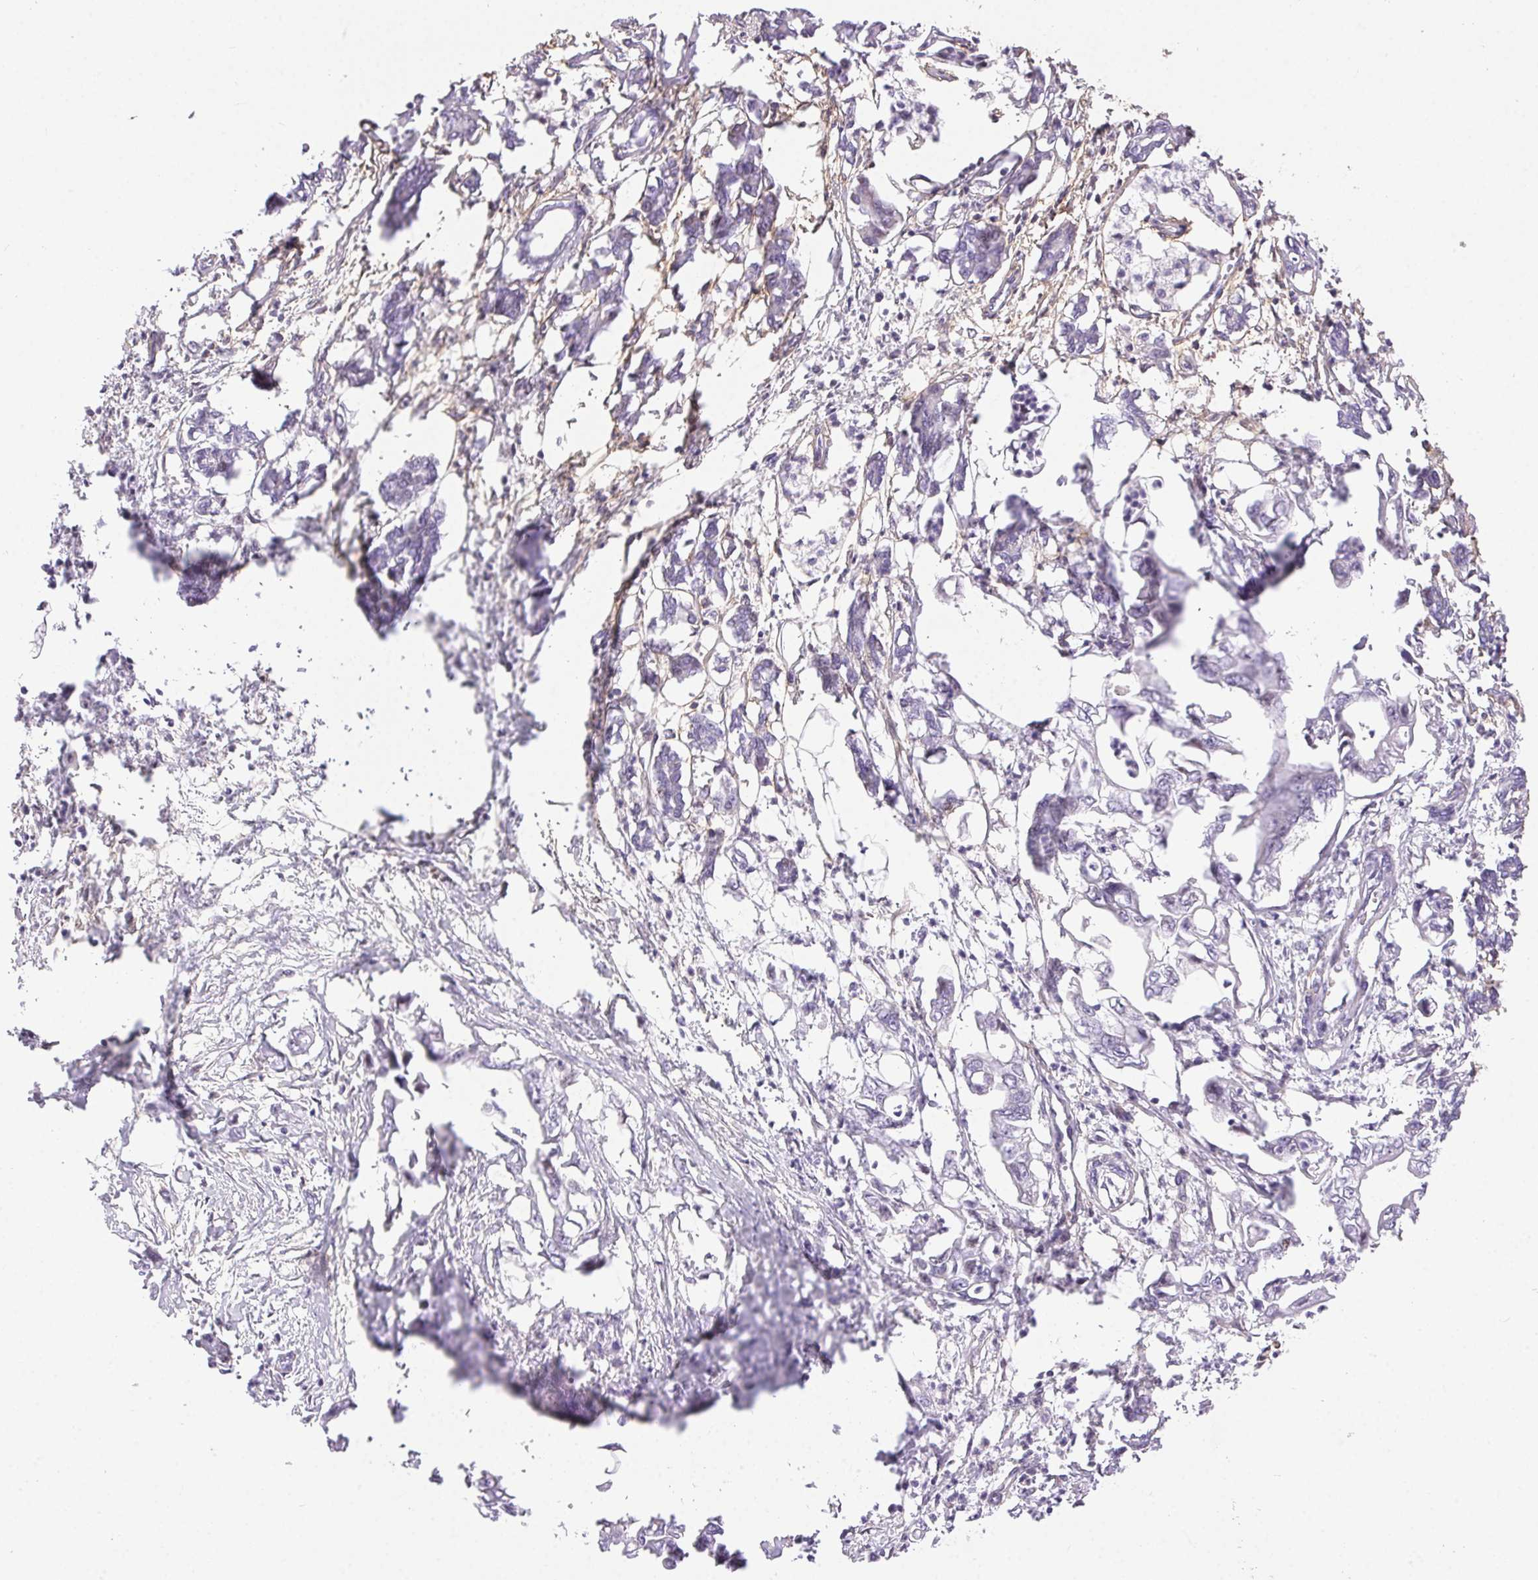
{"staining": {"intensity": "negative", "quantity": "none", "location": "none"}, "tissue": "pancreatic cancer", "cell_type": "Tumor cells", "image_type": "cancer", "snomed": [{"axis": "morphology", "description": "Adenocarcinoma, NOS"}, {"axis": "topography", "description": "Pancreas"}], "caption": "A histopathology image of human pancreatic cancer is negative for staining in tumor cells. (DAB immunohistochemistry (IHC) visualized using brightfield microscopy, high magnification).", "gene": "PDZD2", "patient": {"sex": "male", "age": 61}}